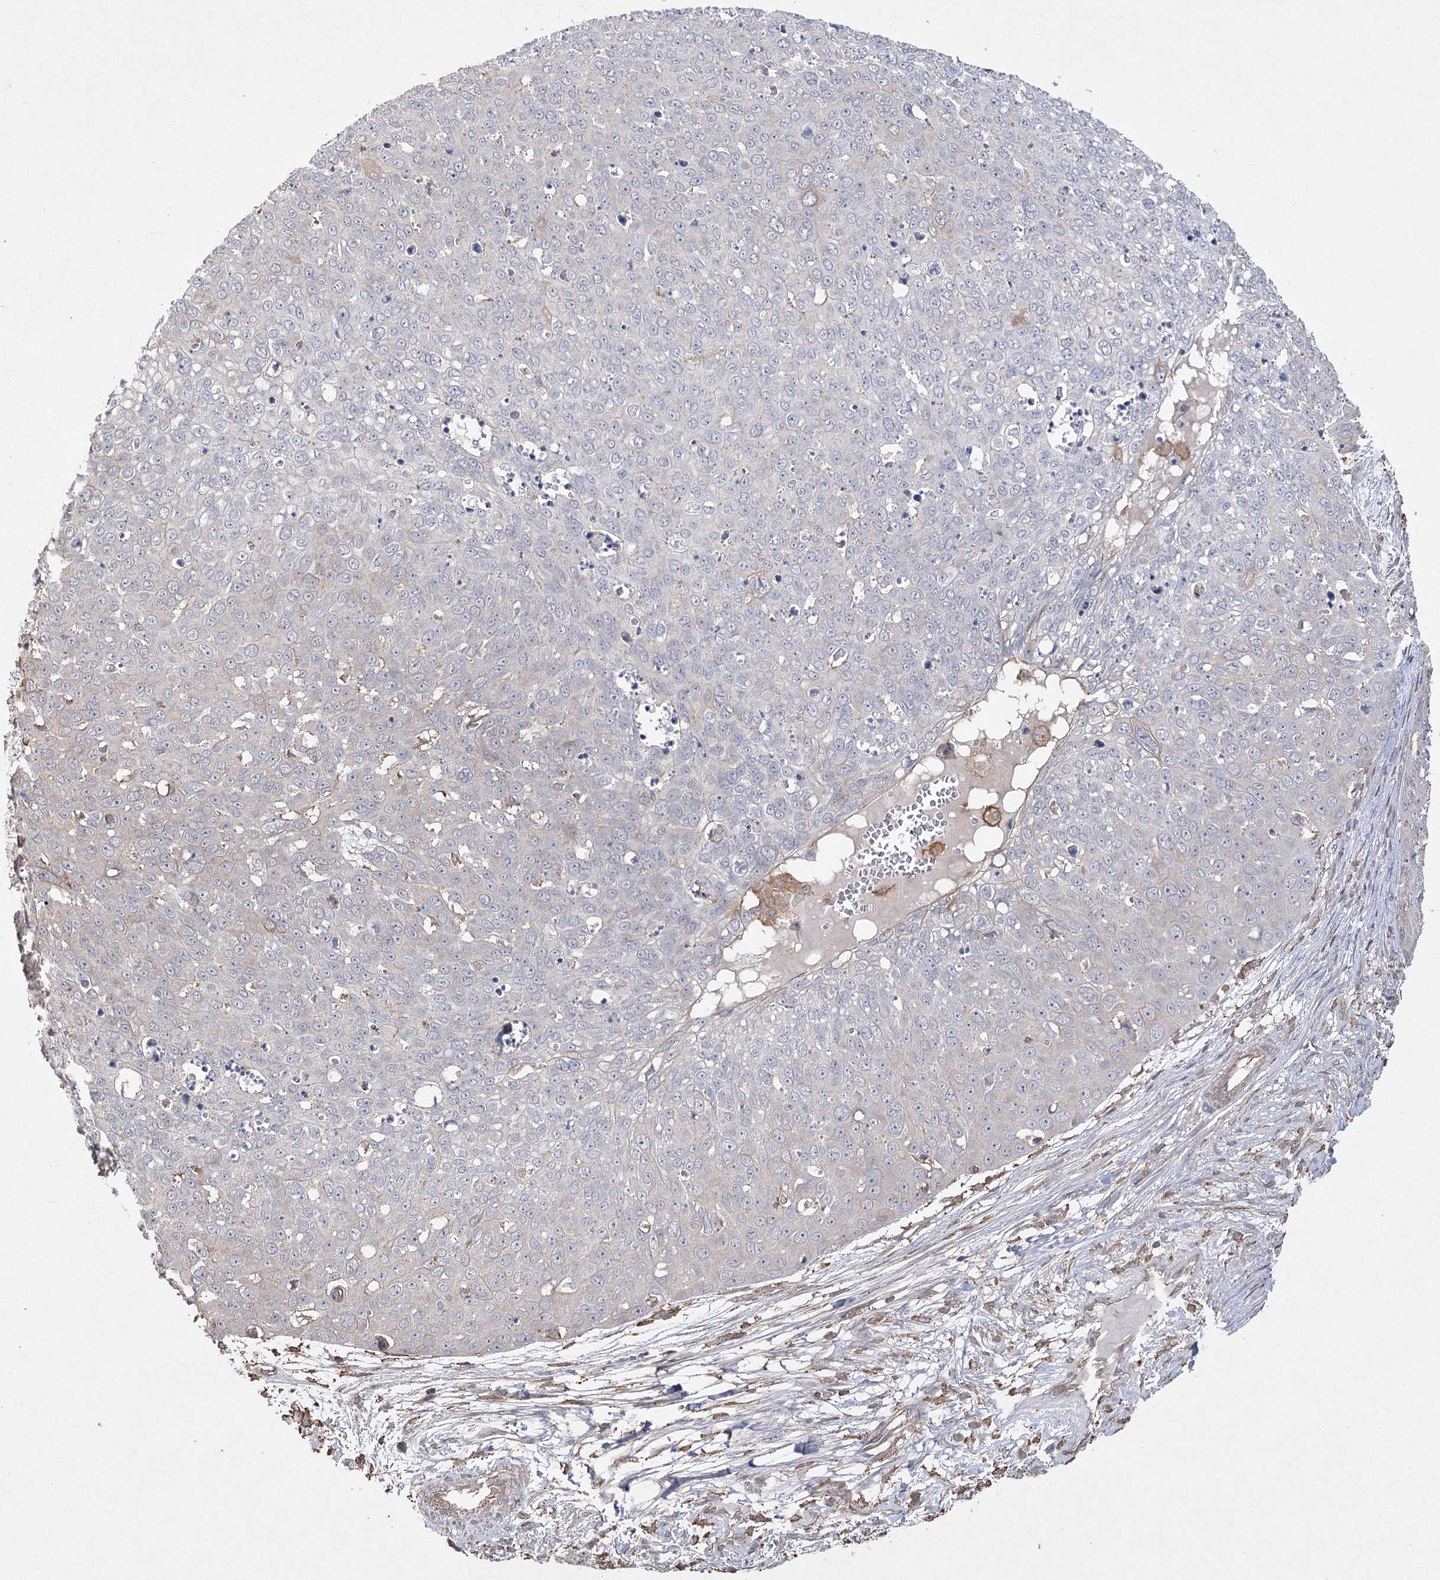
{"staining": {"intensity": "negative", "quantity": "none", "location": "none"}, "tissue": "skin cancer", "cell_type": "Tumor cells", "image_type": "cancer", "snomed": [{"axis": "morphology", "description": "Squamous cell carcinoma, NOS"}, {"axis": "topography", "description": "Skin"}], "caption": "Immunohistochemistry (IHC) histopathology image of human skin cancer stained for a protein (brown), which exhibits no positivity in tumor cells. (DAB immunohistochemistry visualized using brightfield microscopy, high magnification).", "gene": "OBSL1", "patient": {"sex": "male", "age": 71}}